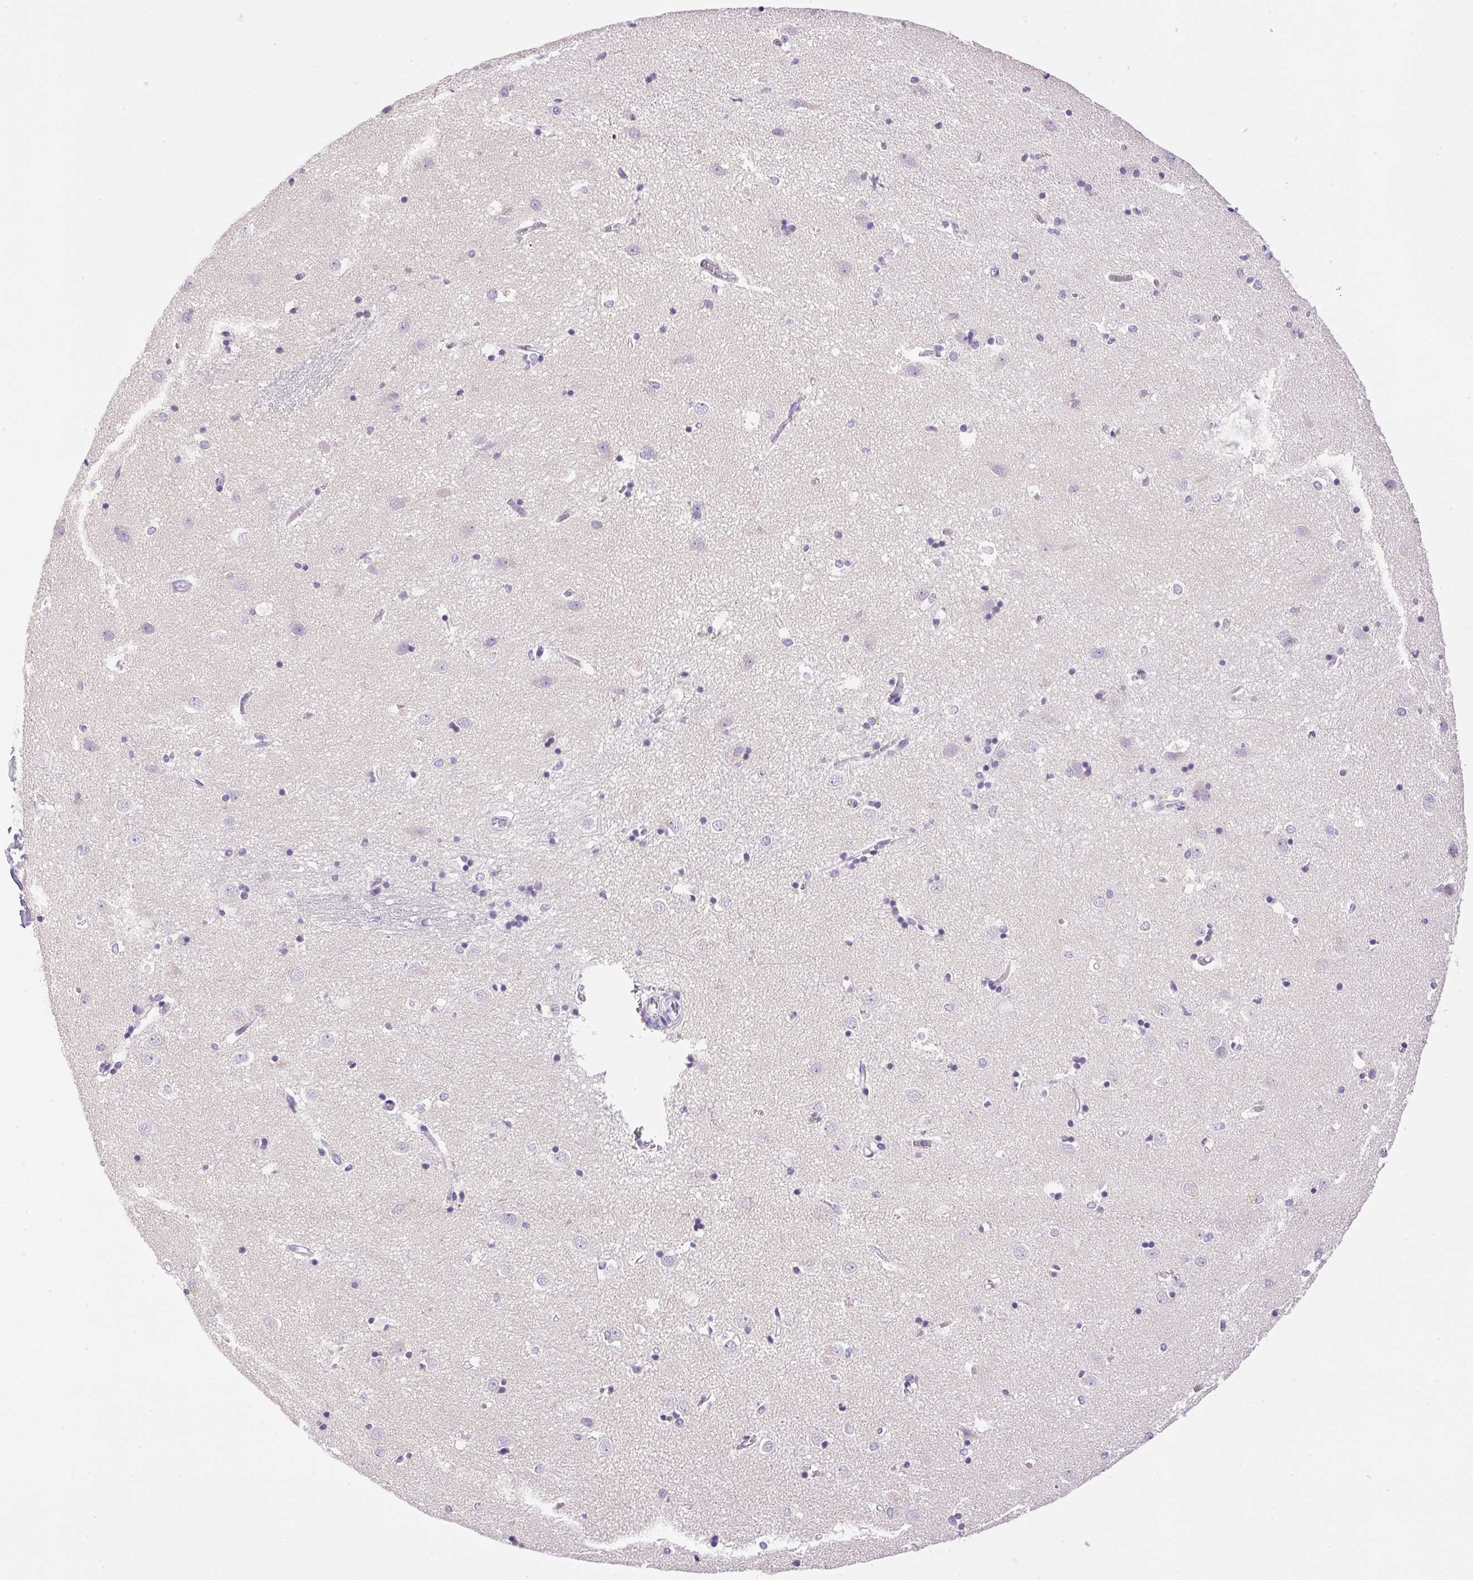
{"staining": {"intensity": "negative", "quantity": "none", "location": "none"}, "tissue": "caudate", "cell_type": "Glial cells", "image_type": "normal", "snomed": [{"axis": "morphology", "description": "Normal tissue, NOS"}, {"axis": "topography", "description": "Lateral ventricle wall"}], "caption": "IHC photomicrograph of normal human caudate stained for a protein (brown), which demonstrates no staining in glial cells.", "gene": "ATP6V0A4", "patient": {"sex": "male", "age": 54}}